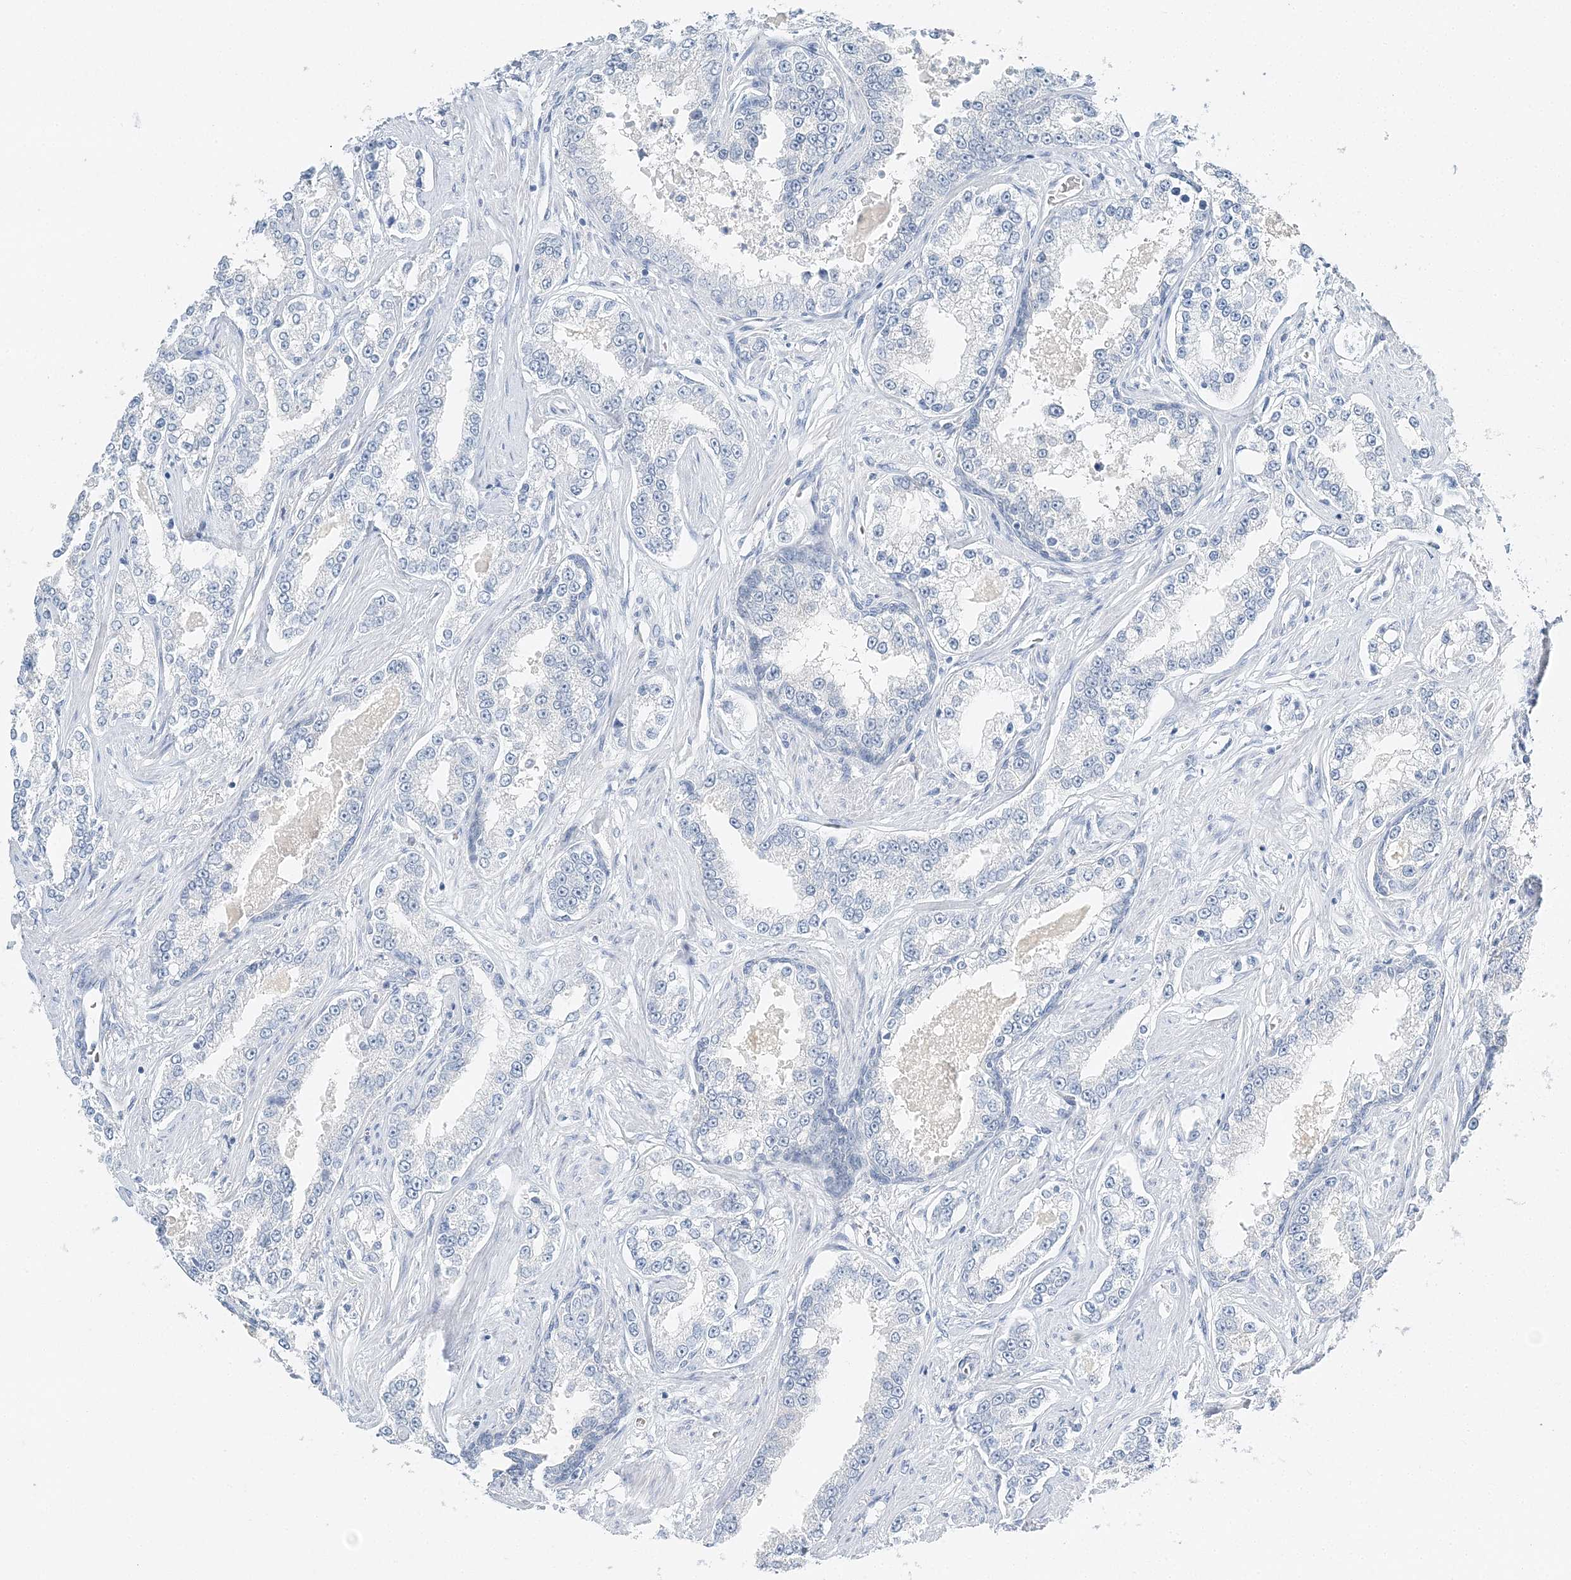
{"staining": {"intensity": "negative", "quantity": "none", "location": "none"}, "tissue": "prostate cancer", "cell_type": "Tumor cells", "image_type": "cancer", "snomed": [{"axis": "morphology", "description": "Normal tissue, NOS"}, {"axis": "morphology", "description": "Adenocarcinoma, High grade"}, {"axis": "topography", "description": "Prostate"}], "caption": "High power microscopy photomicrograph of an IHC histopathology image of adenocarcinoma (high-grade) (prostate), revealing no significant expression in tumor cells. (DAB (3,3'-diaminobenzidine) immunohistochemistry (IHC), high magnification).", "gene": "VILL", "patient": {"sex": "male", "age": 83}}